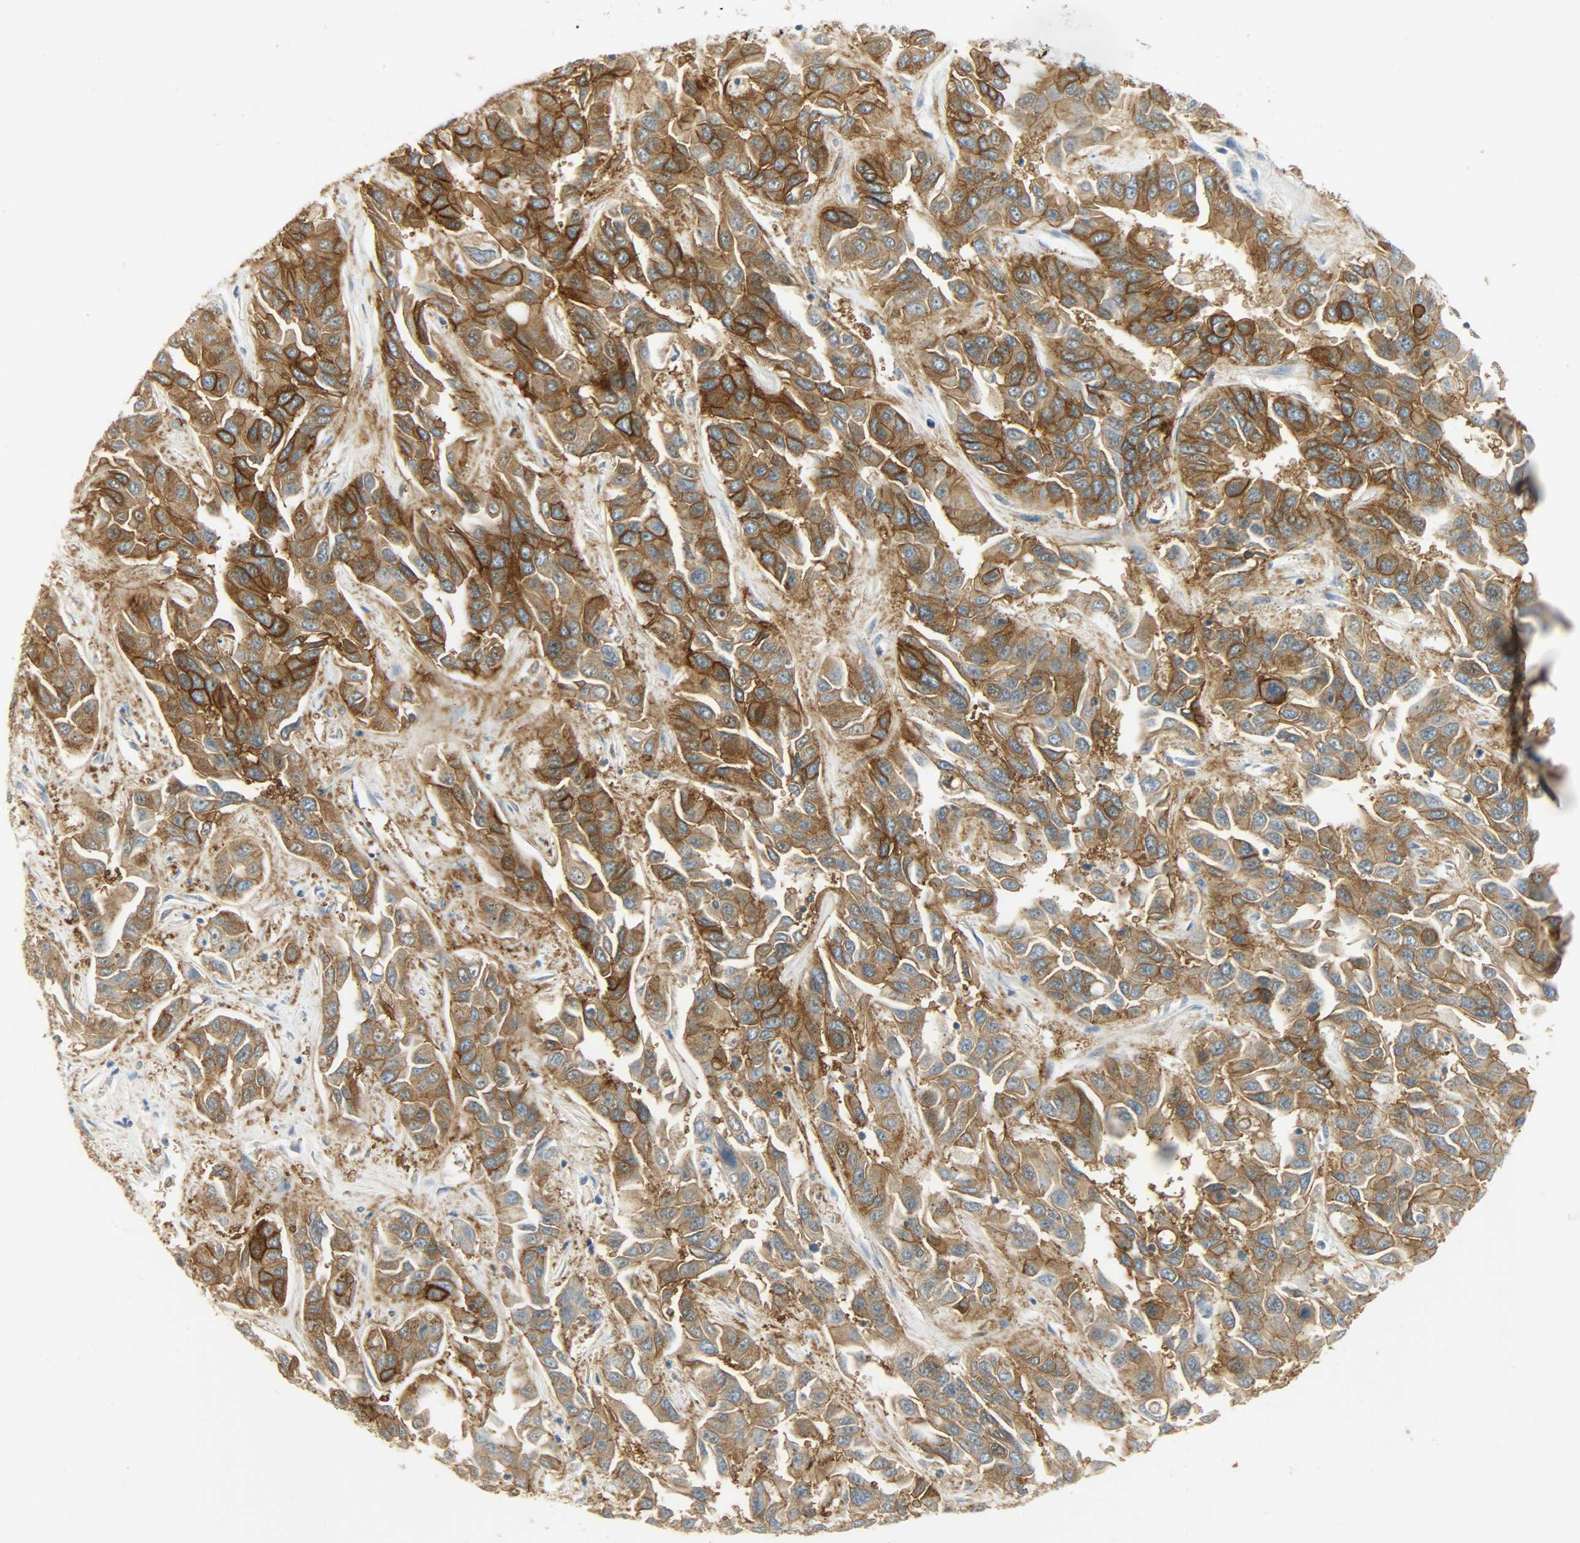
{"staining": {"intensity": "strong", "quantity": ">75%", "location": "cytoplasmic/membranous"}, "tissue": "liver cancer", "cell_type": "Tumor cells", "image_type": "cancer", "snomed": [{"axis": "morphology", "description": "Cholangiocarcinoma"}, {"axis": "topography", "description": "Liver"}], "caption": "This is an image of immunohistochemistry (IHC) staining of liver cancer, which shows strong expression in the cytoplasmic/membranous of tumor cells.", "gene": "DSG2", "patient": {"sex": "female", "age": 52}}